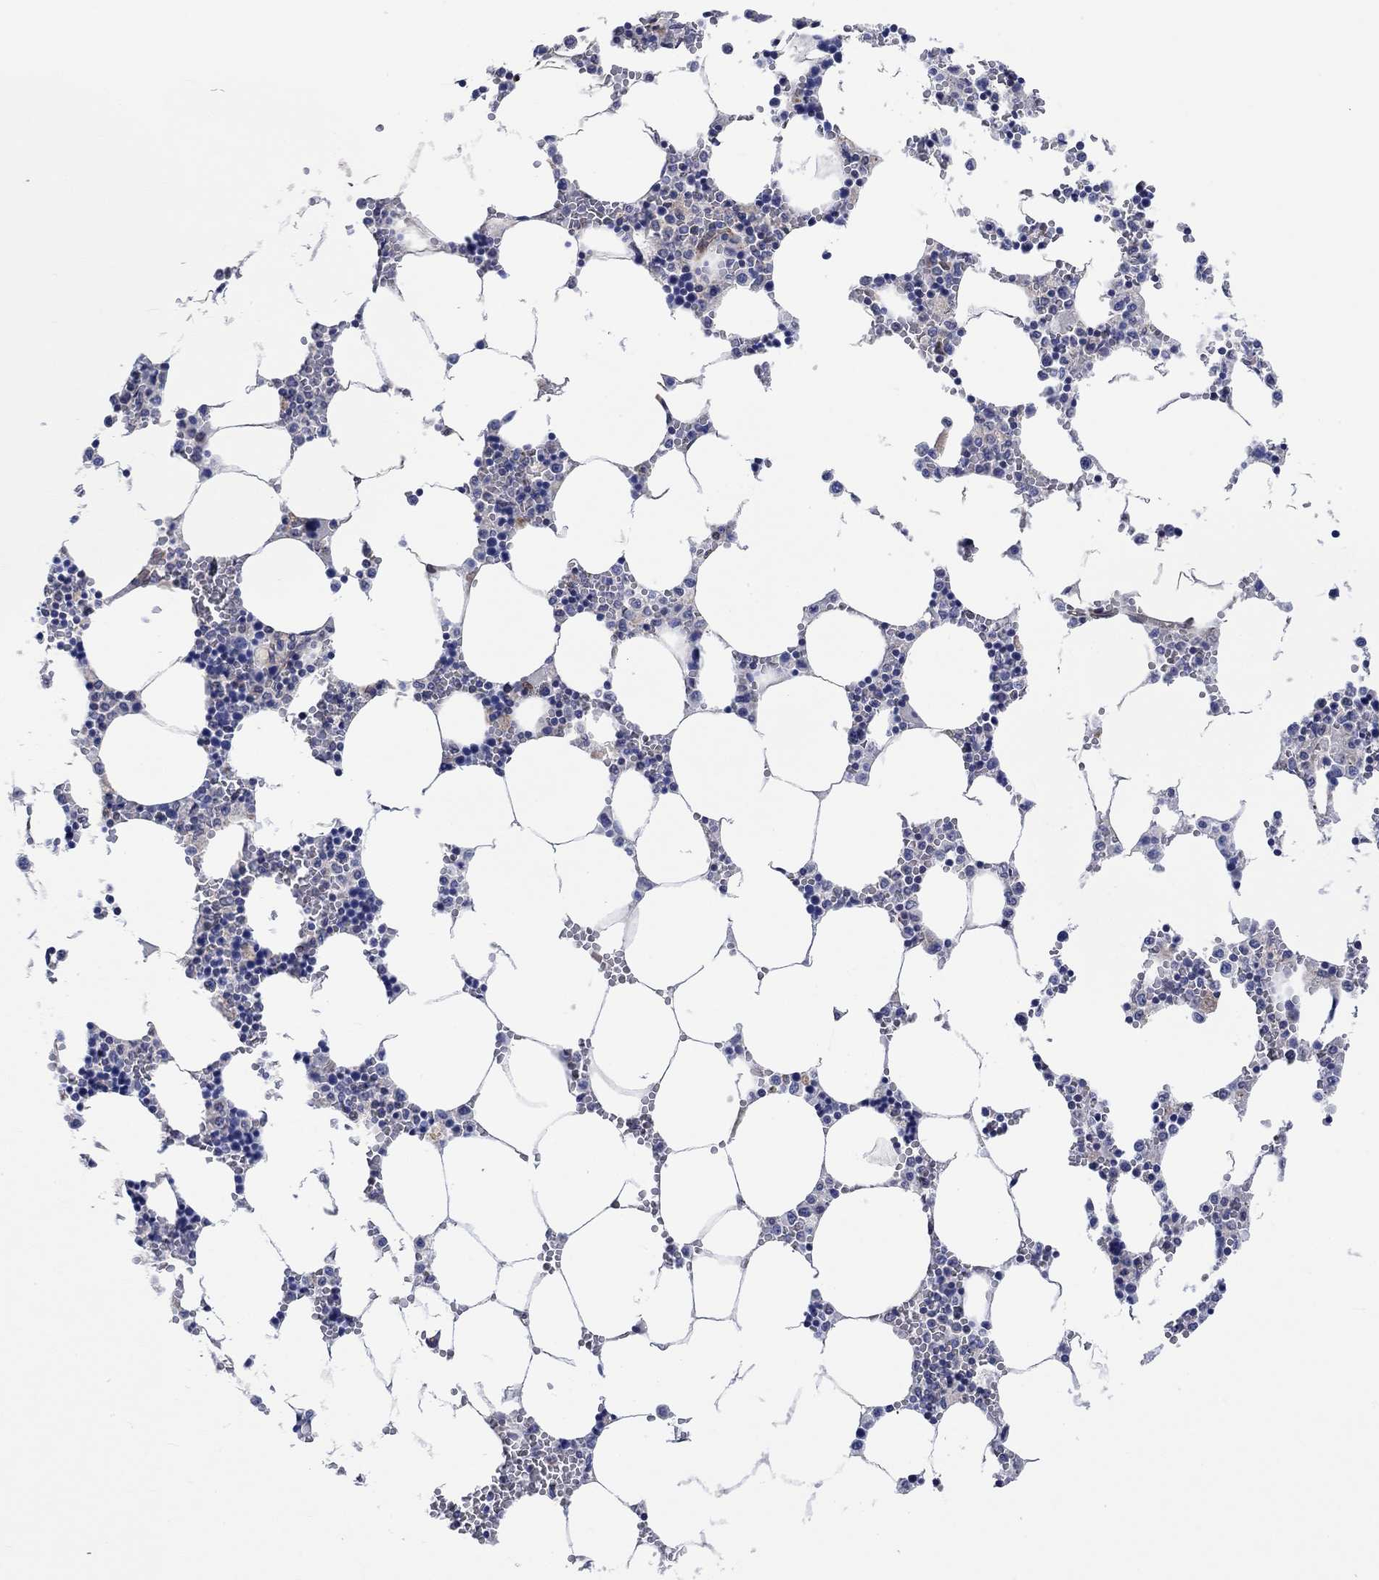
{"staining": {"intensity": "moderate", "quantity": "<25%", "location": "cytoplasmic/membranous"}, "tissue": "bone marrow", "cell_type": "Hematopoietic cells", "image_type": "normal", "snomed": [{"axis": "morphology", "description": "Normal tissue, NOS"}, {"axis": "topography", "description": "Bone marrow"}], "caption": "Bone marrow was stained to show a protein in brown. There is low levels of moderate cytoplasmic/membranous expression in approximately <25% of hematopoietic cells. (IHC, brightfield microscopy, high magnification).", "gene": "CAMK1D", "patient": {"sex": "female", "age": 64}}